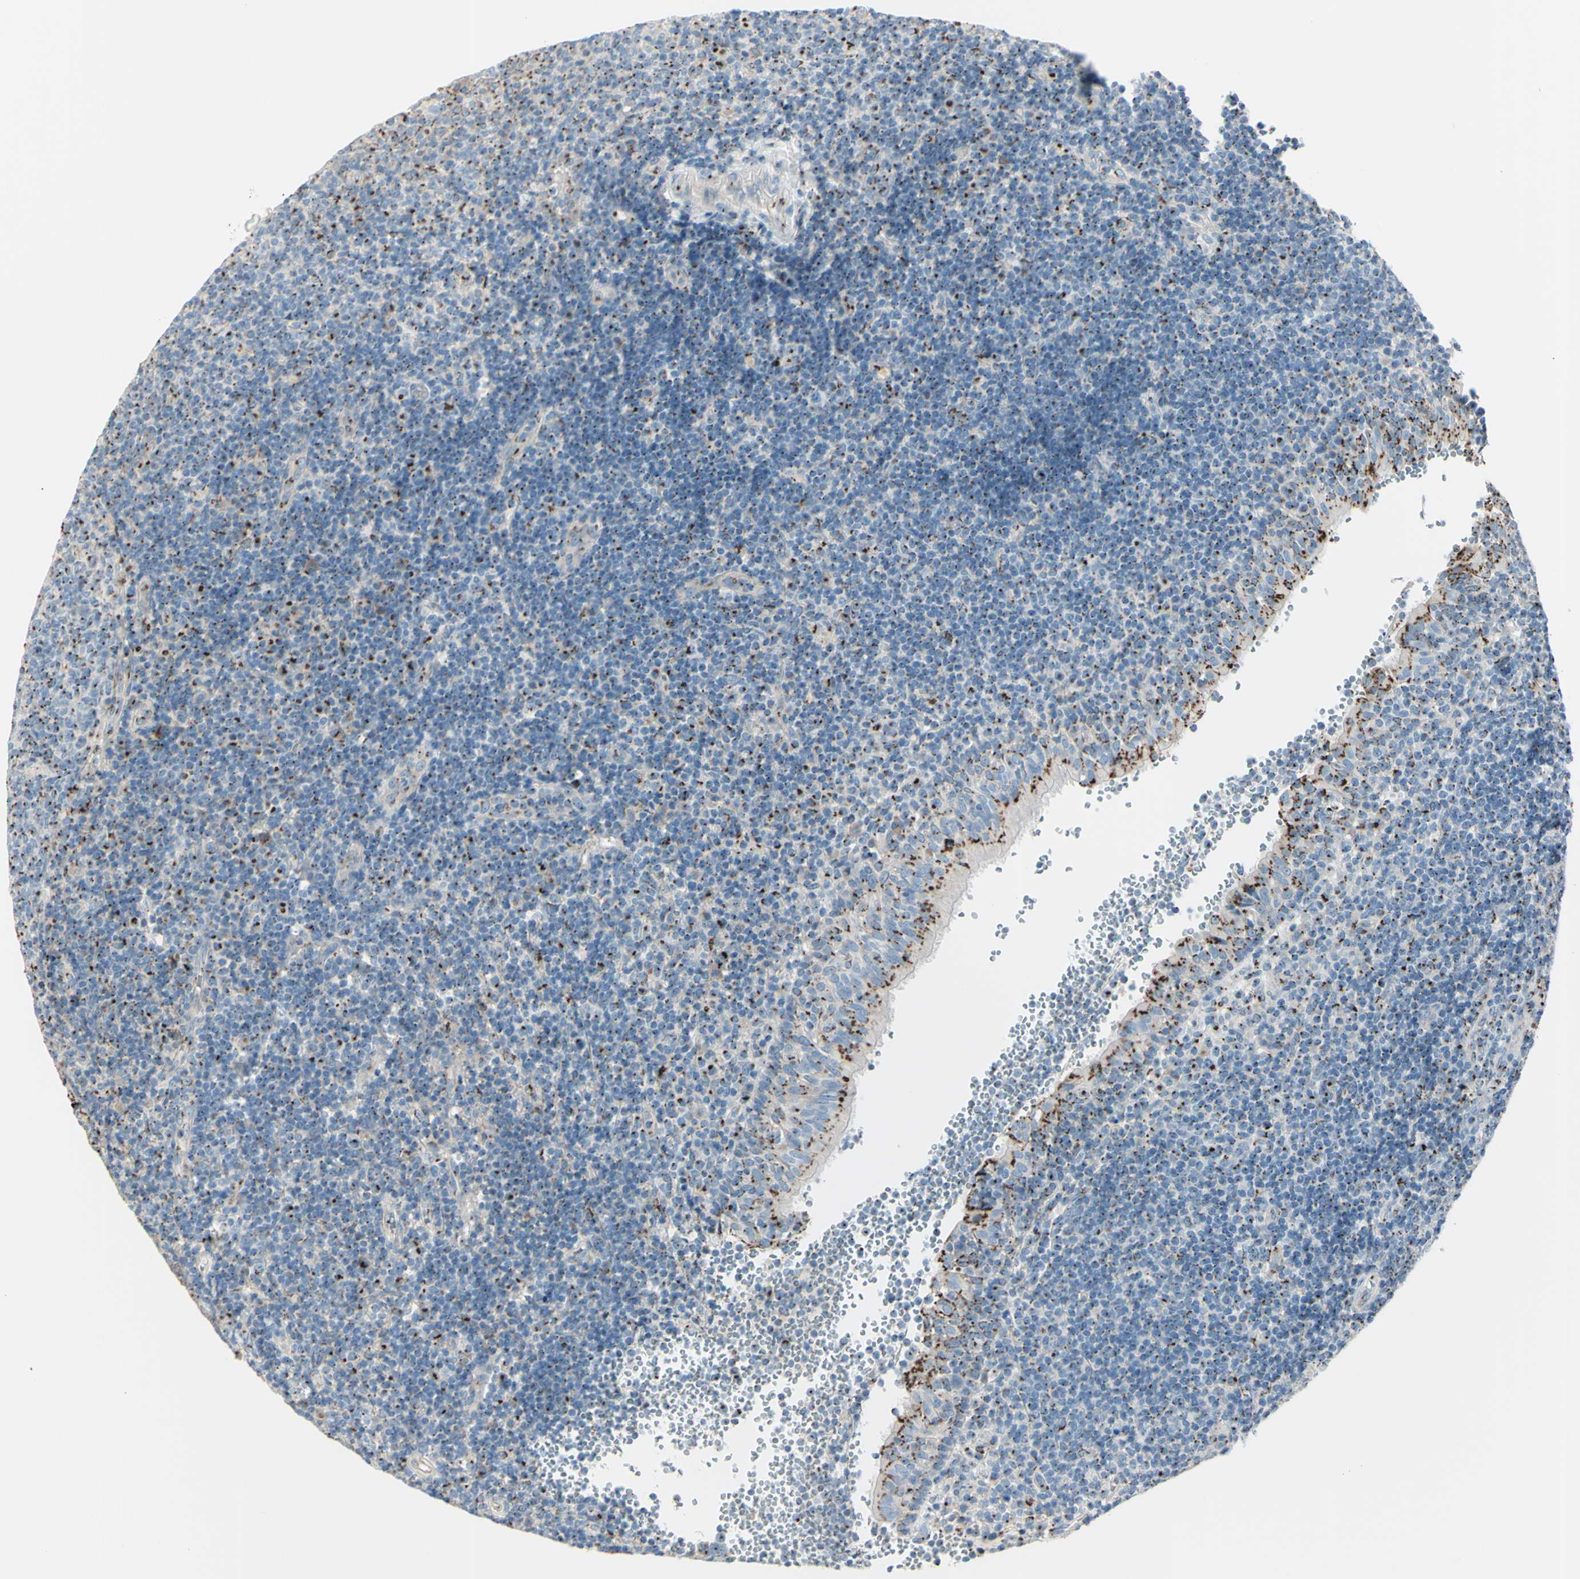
{"staining": {"intensity": "strong", "quantity": ">75%", "location": "cytoplasmic/membranous"}, "tissue": "tonsil", "cell_type": "Germinal center cells", "image_type": "normal", "snomed": [{"axis": "morphology", "description": "Normal tissue, NOS"}, {"axis": "topography", "description": "Tonsil"}], "caption": "About >75% of germinal center cells in unremarkable tonsil show strong cytoplasmic/membranous protein expression as visualized by brown immunohistochemical staining.", "gene": "B4GALT1", "patient": {"sex": "female", "age": 40}}